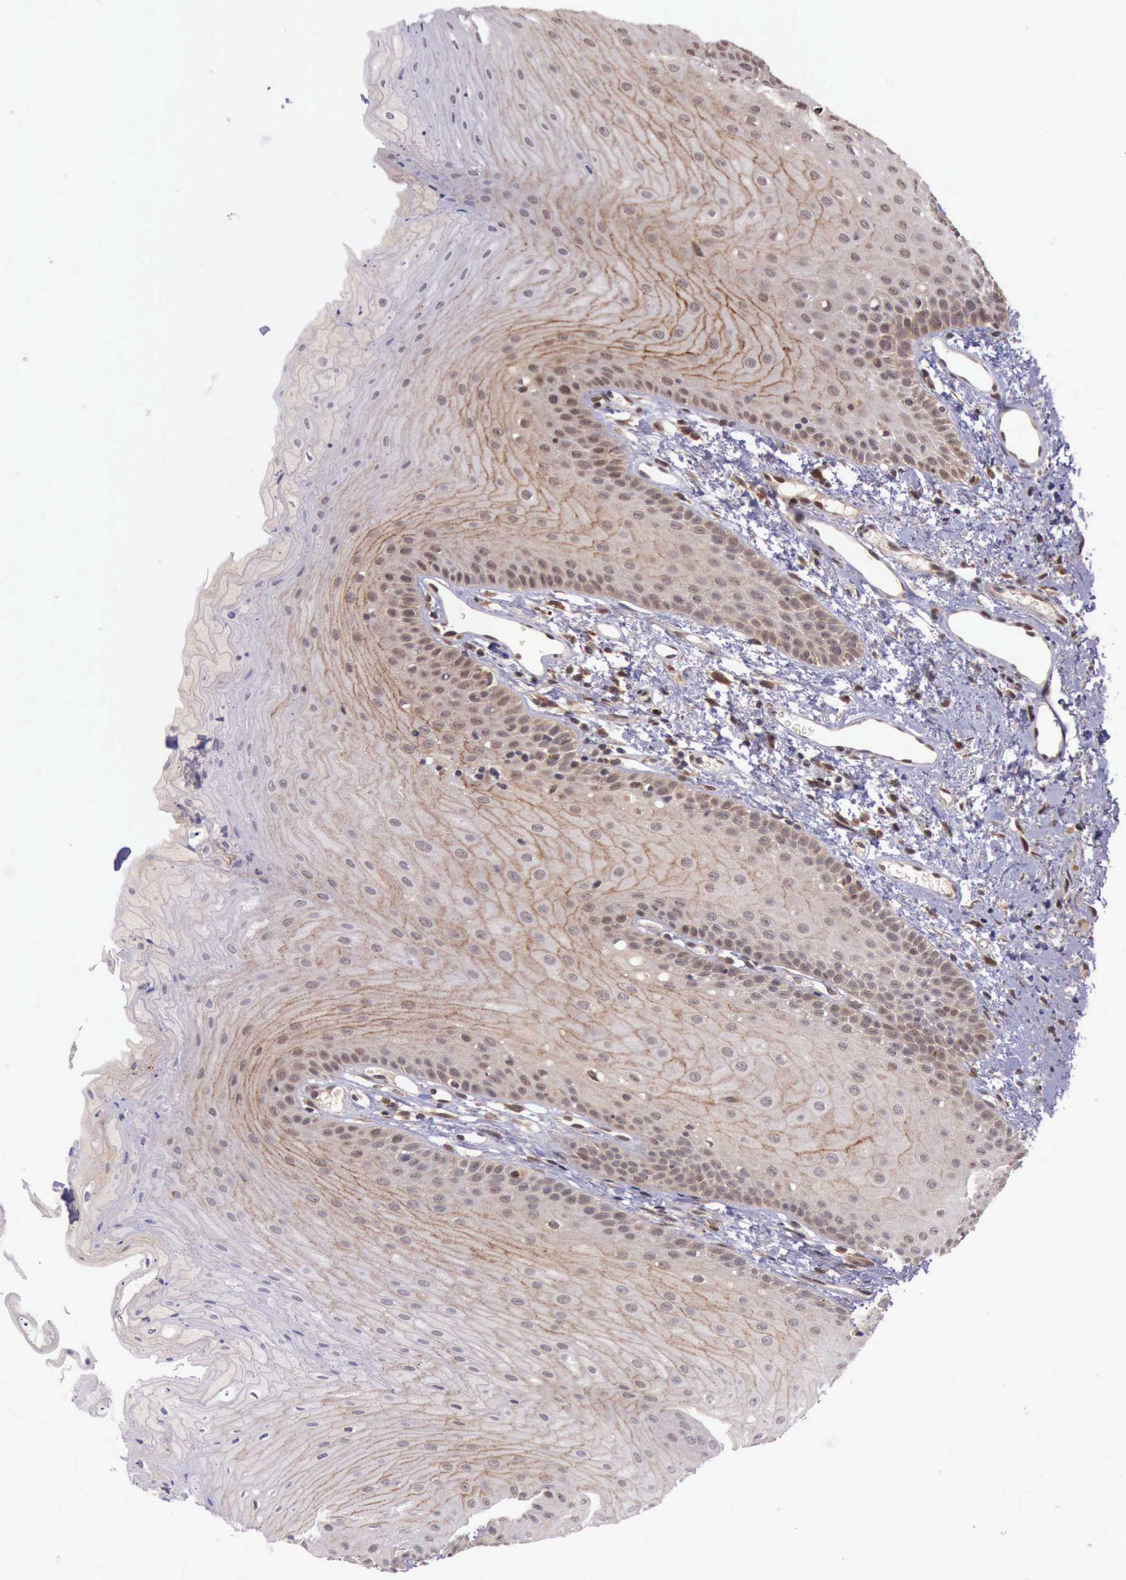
{"staining": {"intensity": "weak", "quantity": "25%-75%", "location": "cytoplasmic/membranous"}, "tissue": "oral mucosa", "cell_type": "Squamous epithelial cells", "image_type": "normal", "snomed": [{"axis": "morphology", "description": "Normal tissue, NOS"}, {"axis": "topography", "description": "Oral tissue"}], "caption": "Immunohistochemistry micrograph of benign oral mucosa: oral mucosa stained using immunohistochemistry reveals low levels of weak protein expression localized specifically in the cytoplasmic/membranous of squamous epithelial cells, appearing as a cytoplasmic/membranous brown color.", "gene": "ARMCX3", "patient": {"sex": "male", "age": 52}}